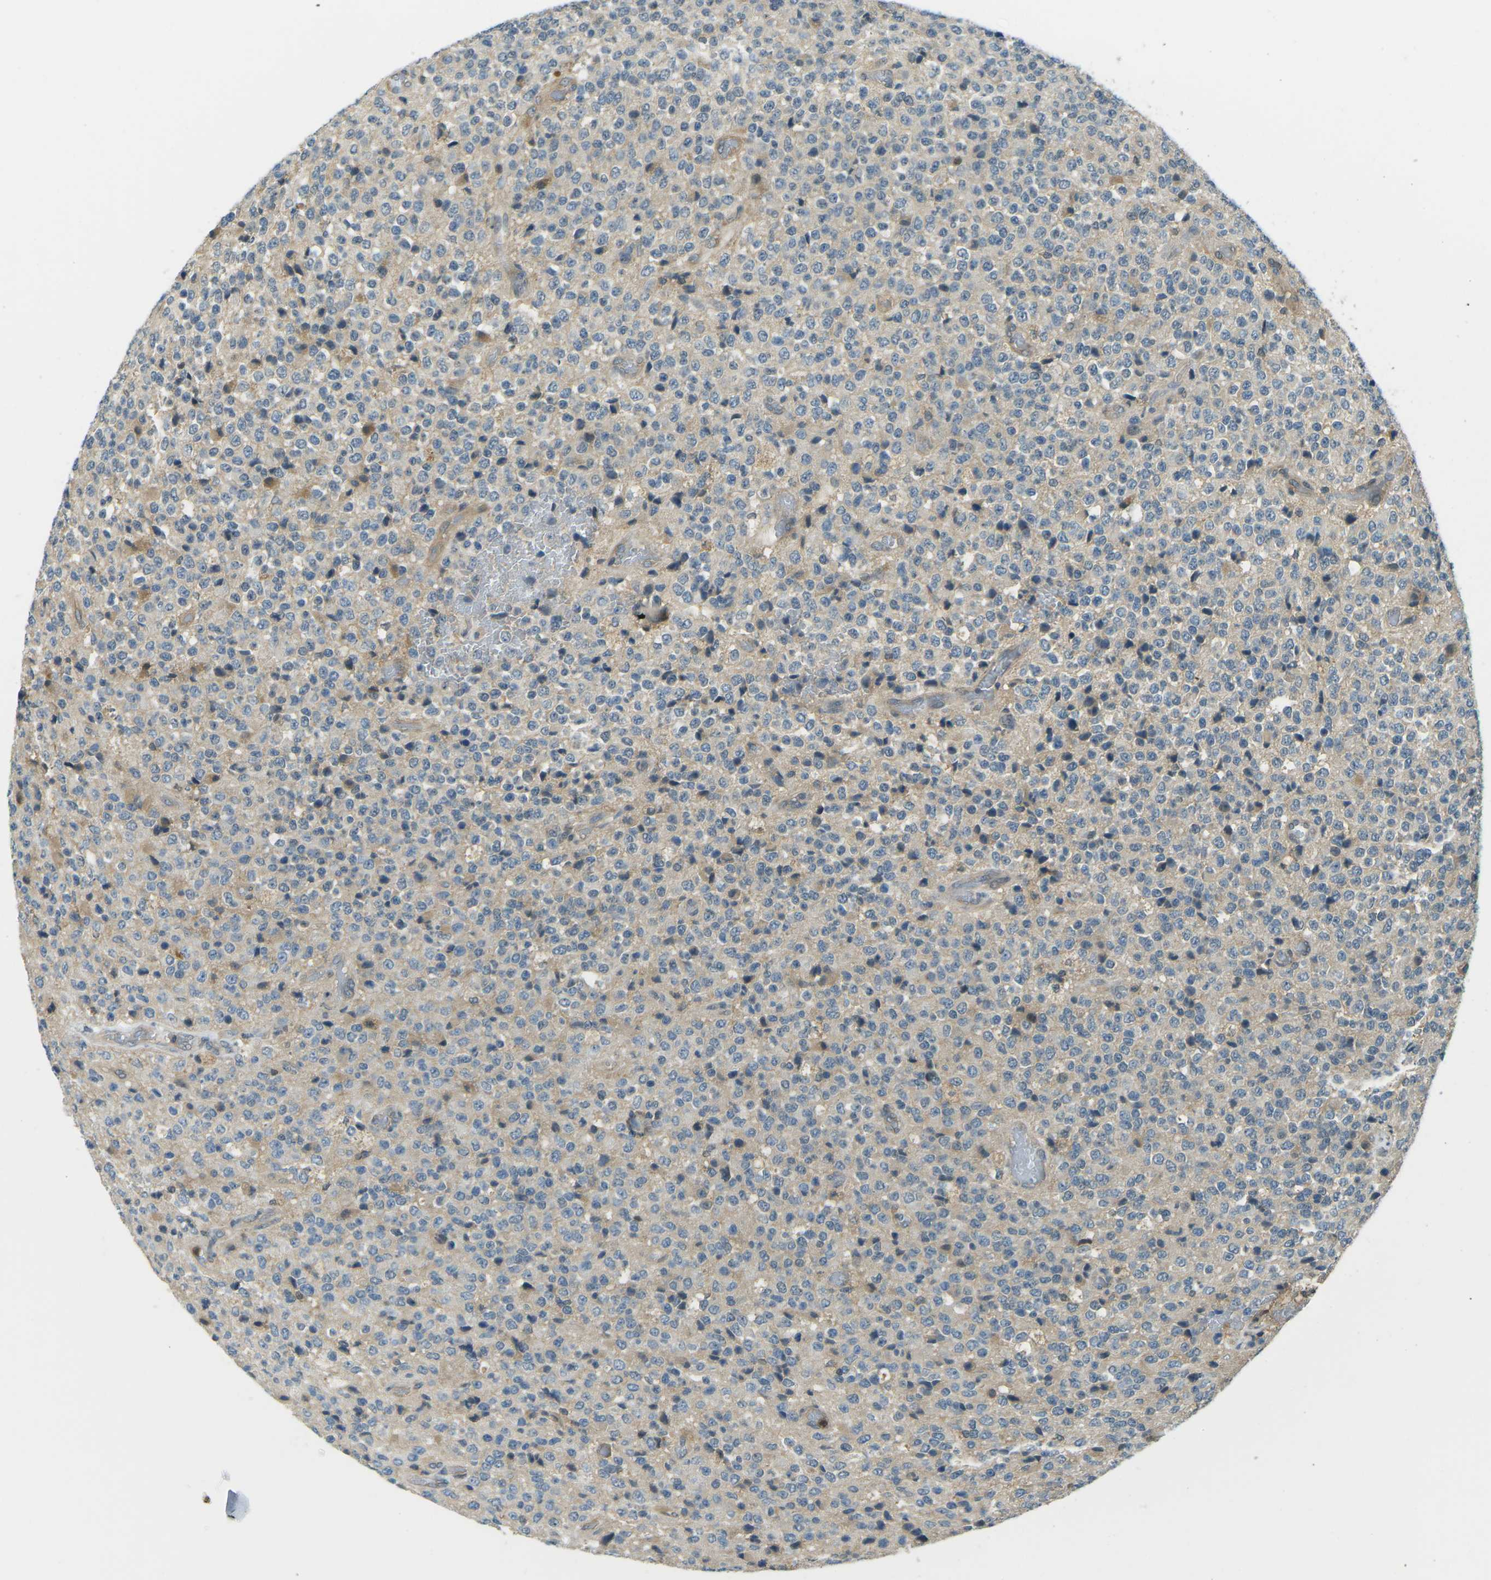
{"staining": {"intensity": "weak", "quantity": "25%-75%", "location": "cytoplasmic/membranous,nuclear"}, "tissue": "glioma", "cell_type": "Tumor cells", "image_type": "cancer", "snomed": [{"axis": "morphology", "description": "Glioma, malignant, High grade"}, {"axis": "topography", "description": "pancreas cauda"}], "caption": "Protein expression analysis of human high-grade glioma (malignant) reveals weak cytoplasmic/membranous and nuclear positivity in about 25%-75% of tumor cells.", "gene": "PIEZO2", "patient": {"sex": "male", "age": 60}}